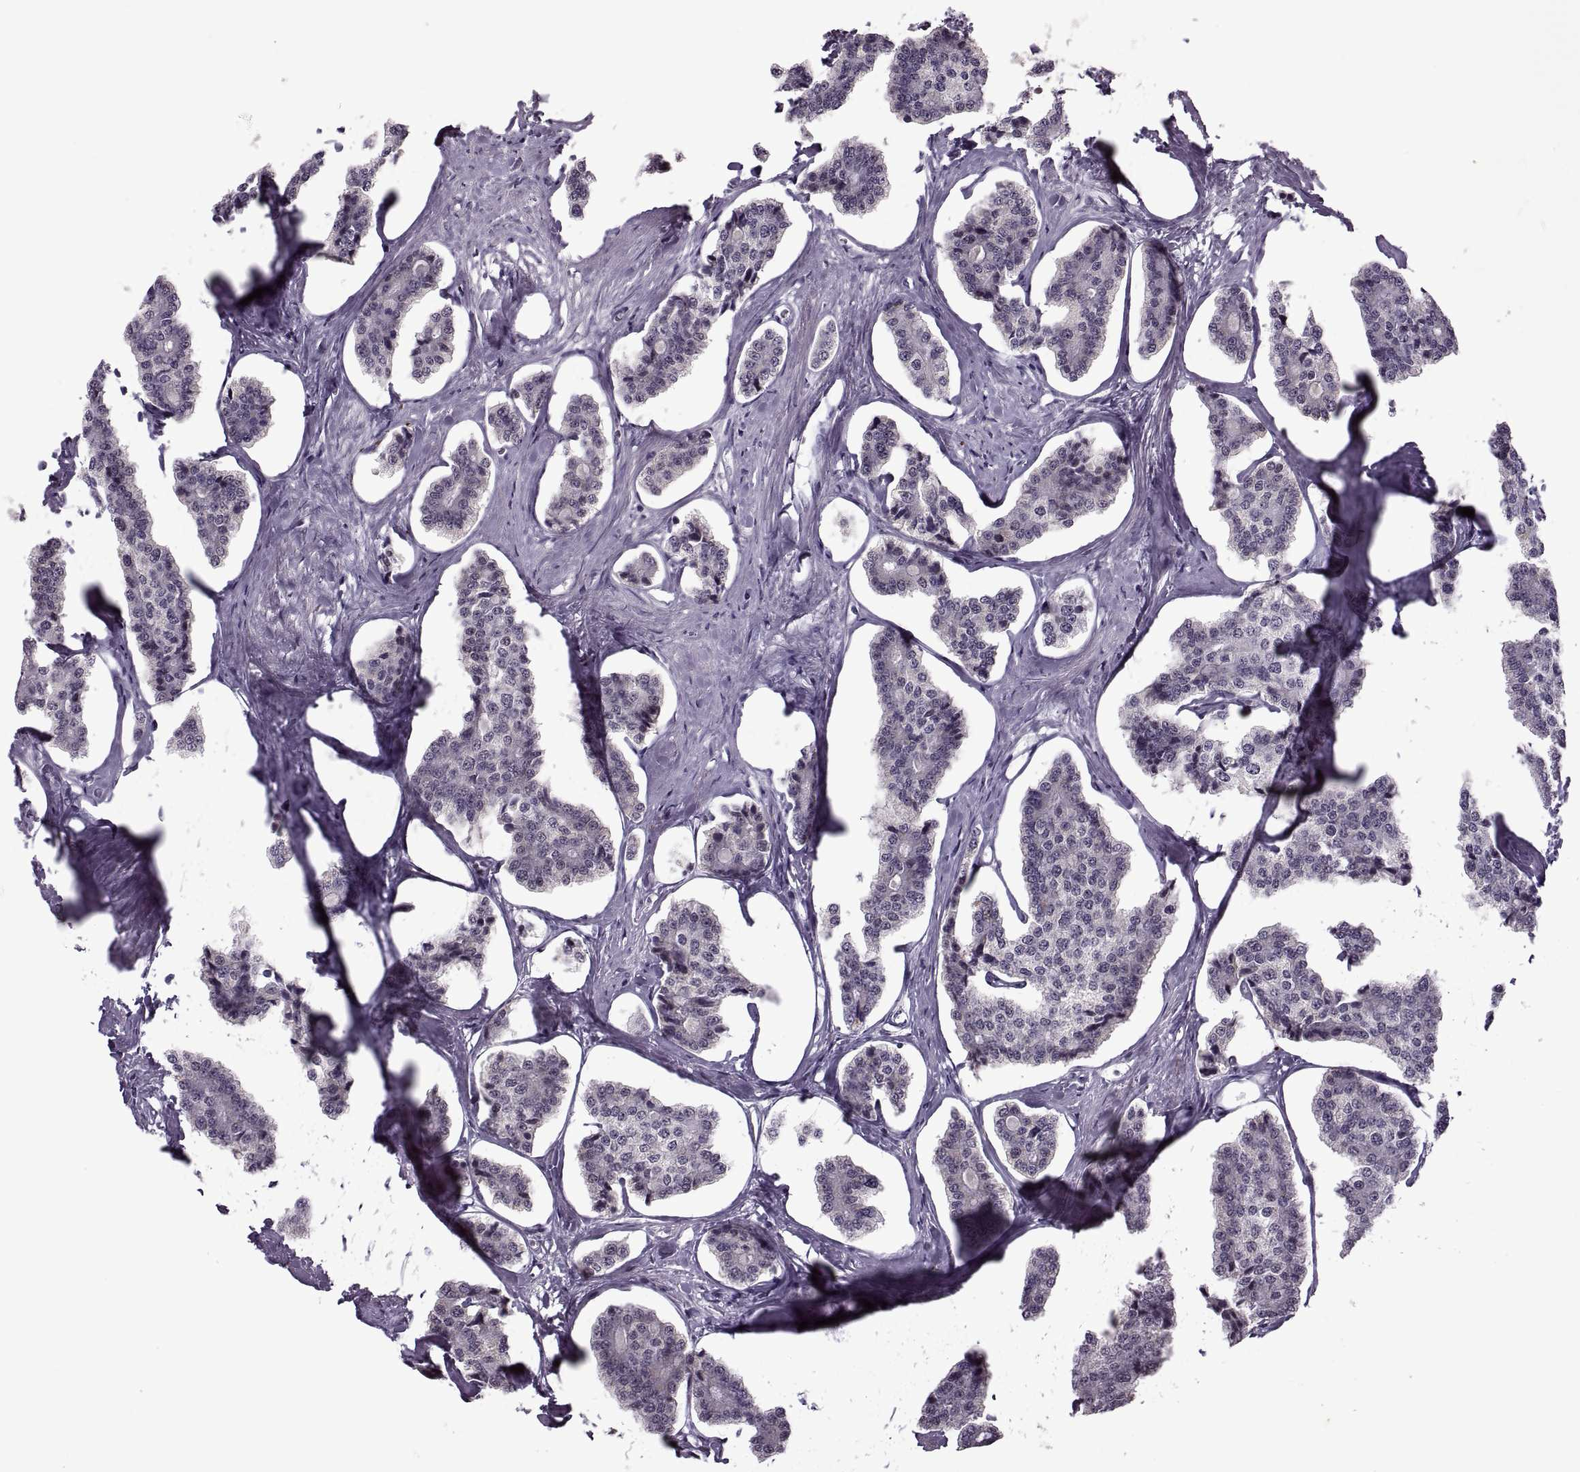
{"staining": {"intensity": "negative", "quantity": "none", "location": "none"}, "tissue": "carcinoid", "cell_type": "Tumor cells", "image_type": "cancer", "snomed": [{"axis": "morphology", "description": "Carcinoid, malignant, NOS"}, {"axis": "topography", "description": "Small intestine"}], "caption": "The immunohistochemistry (IHC) photomicrograph has no significant positivity in tumor cells of carcinoid tissue.", "gene": "PRSS37", "patient": {"sex": "female", "age": 65}}